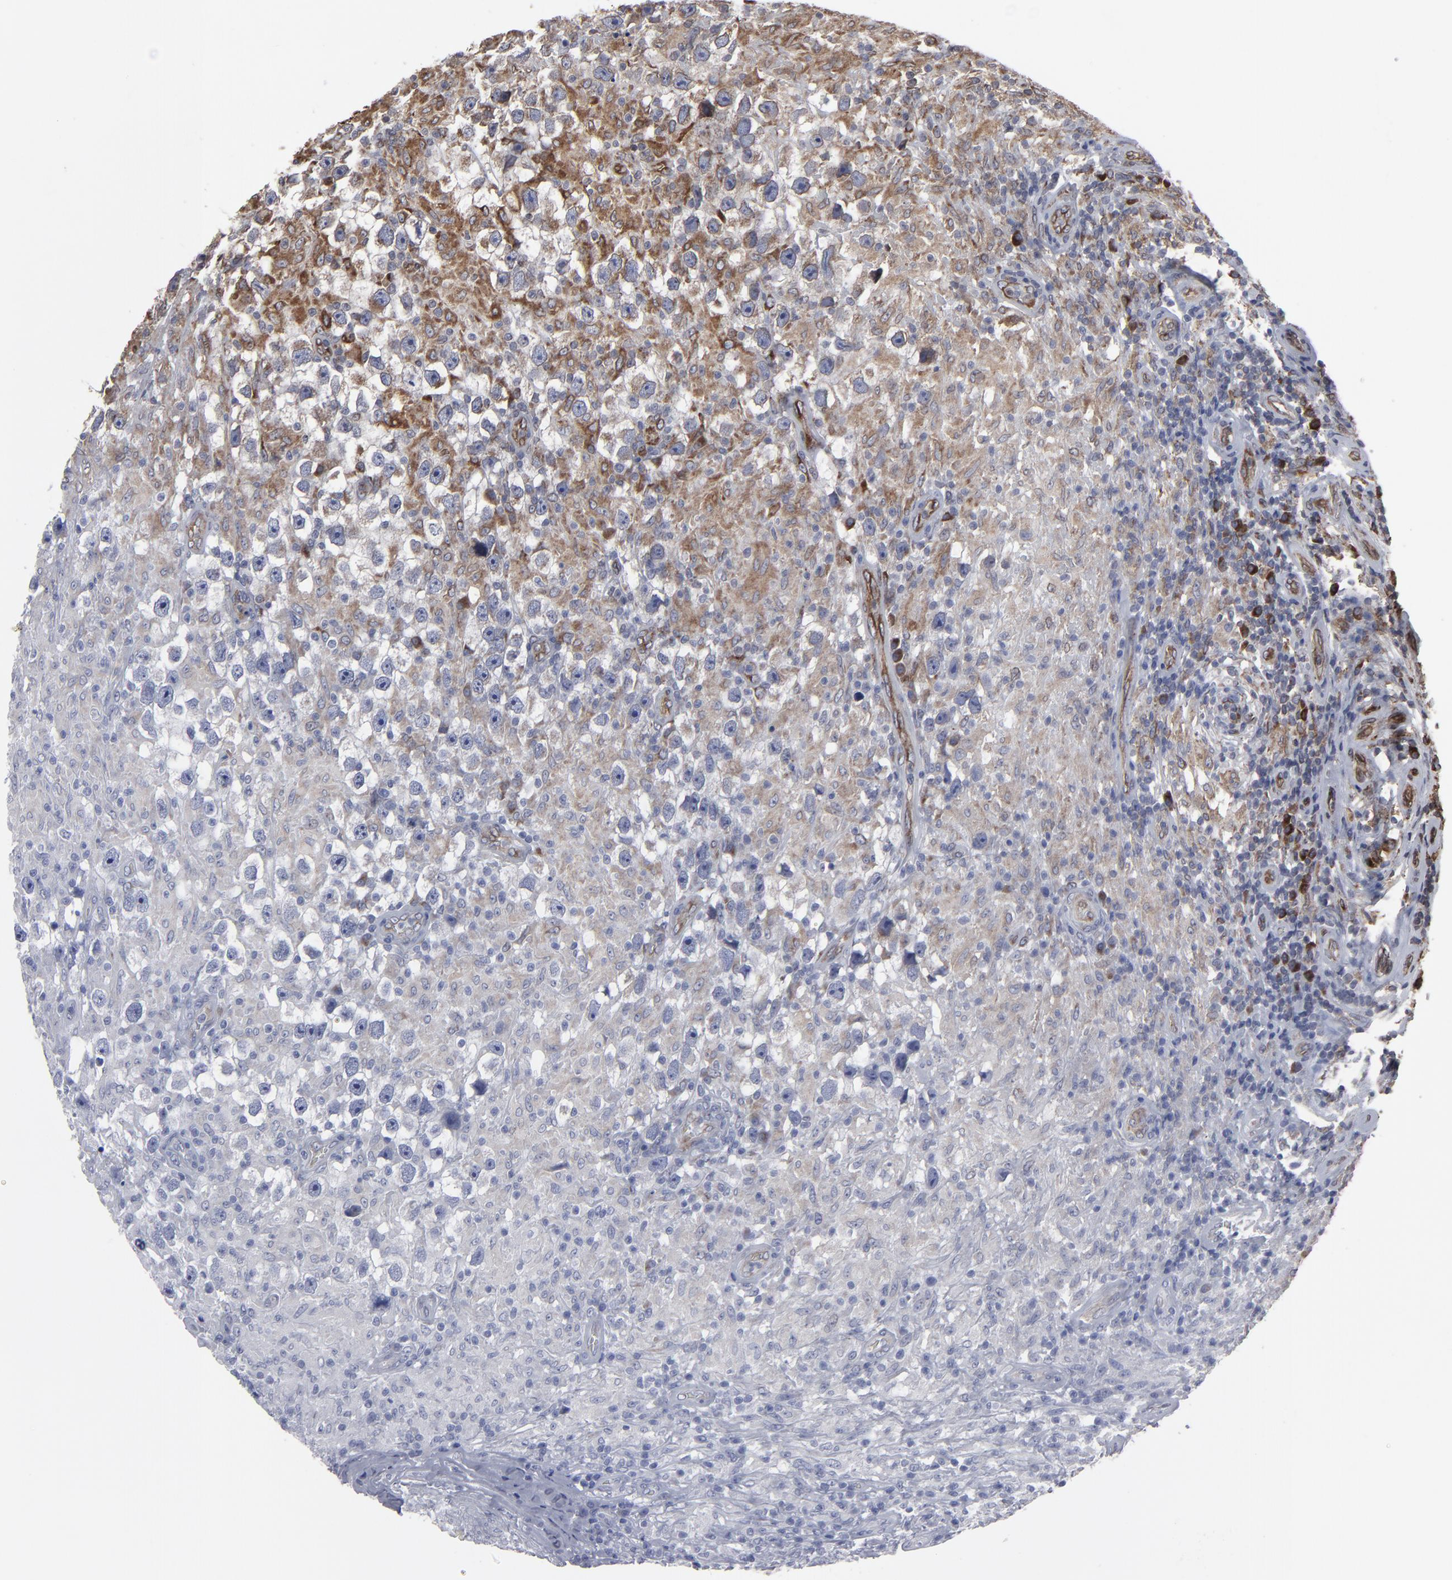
{"staining": {"intensity": "moderate", "quantity": "<25%", "location": "cytoplasmic/membranous"}, "tissue": "testis cancer", "cell_type": "Tumor cells", "image_type": "cancer", "snomed": [{"axis": "morphology", "description": "Seminoma, NOS"}, {"axis": "topography", "description": "Testis"}], "caption": "Approximately <25% of tumor cells in human seminoma (testis) reveal moderate cytoplasmic/membranous protein positivity as visualized by brown immunohistochemical staining.", "gene": "CNIH1", "patient": {"sex": "male", "age": 34}}